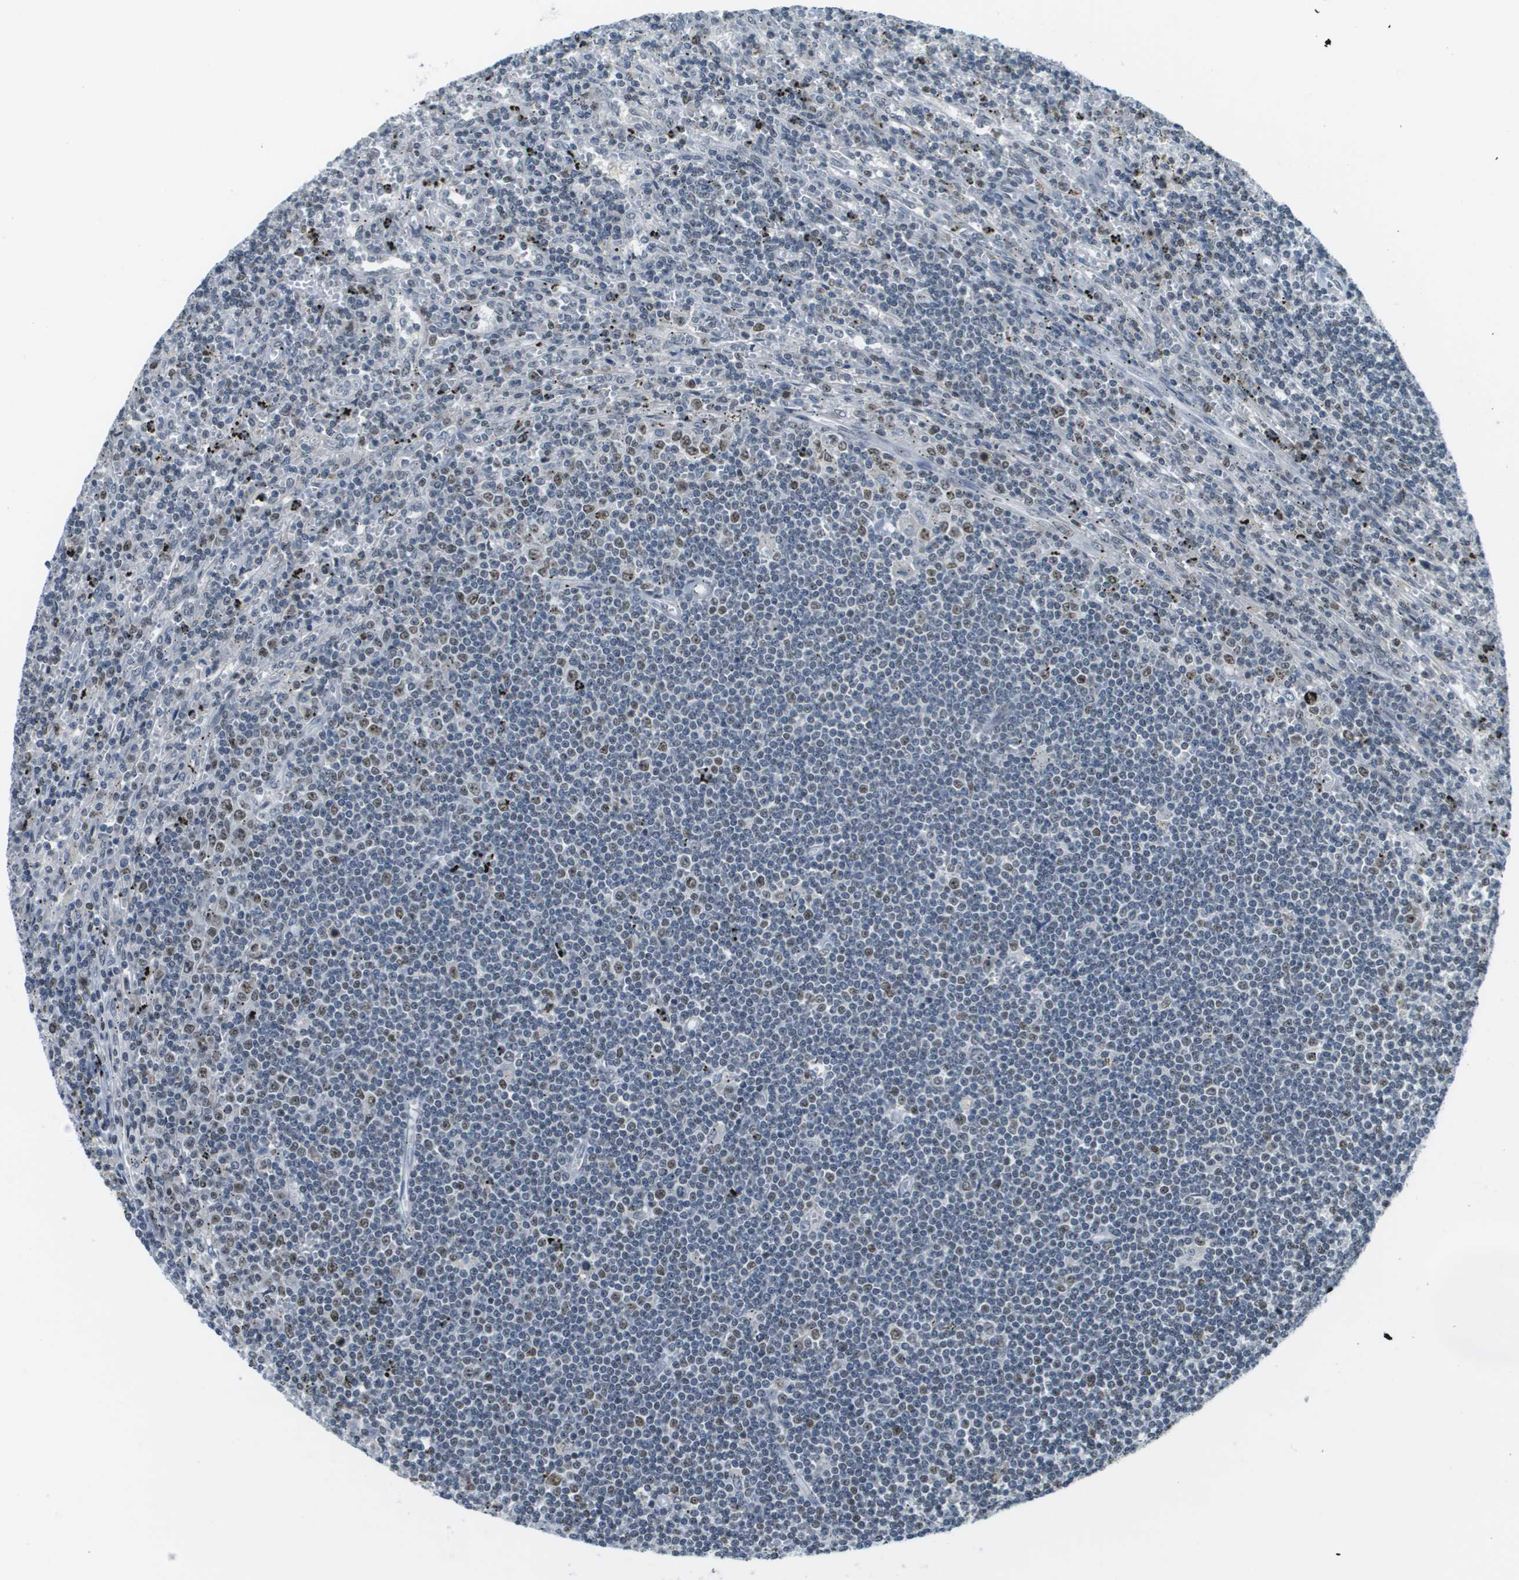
{"staining": {"intensity": "moderate", "quantity": "<25%", "location": "nuclear"}, "tissue": "lymphoma", "cell_type": "Tumor cells", "image_type": "cancer", "snomed": [{"axis": "morphology", "description": "Malignant lymphoma, non-Hodgkin's type, Low grade"}, {"axis": "topography", "description": "Spleen"}], "caption": "An IHC photomicrograph of tumor tissue is shown. Protein staining in brown shows moderate nuclear positivity in low-grade malignant lymphoma, non-Hodgkin's type within tumor cells. The protein of interest is shown in brown color, while the nuclei are stained blue.", "gene": "CBX5", "patient": {"sex": "male", "age": 76}}